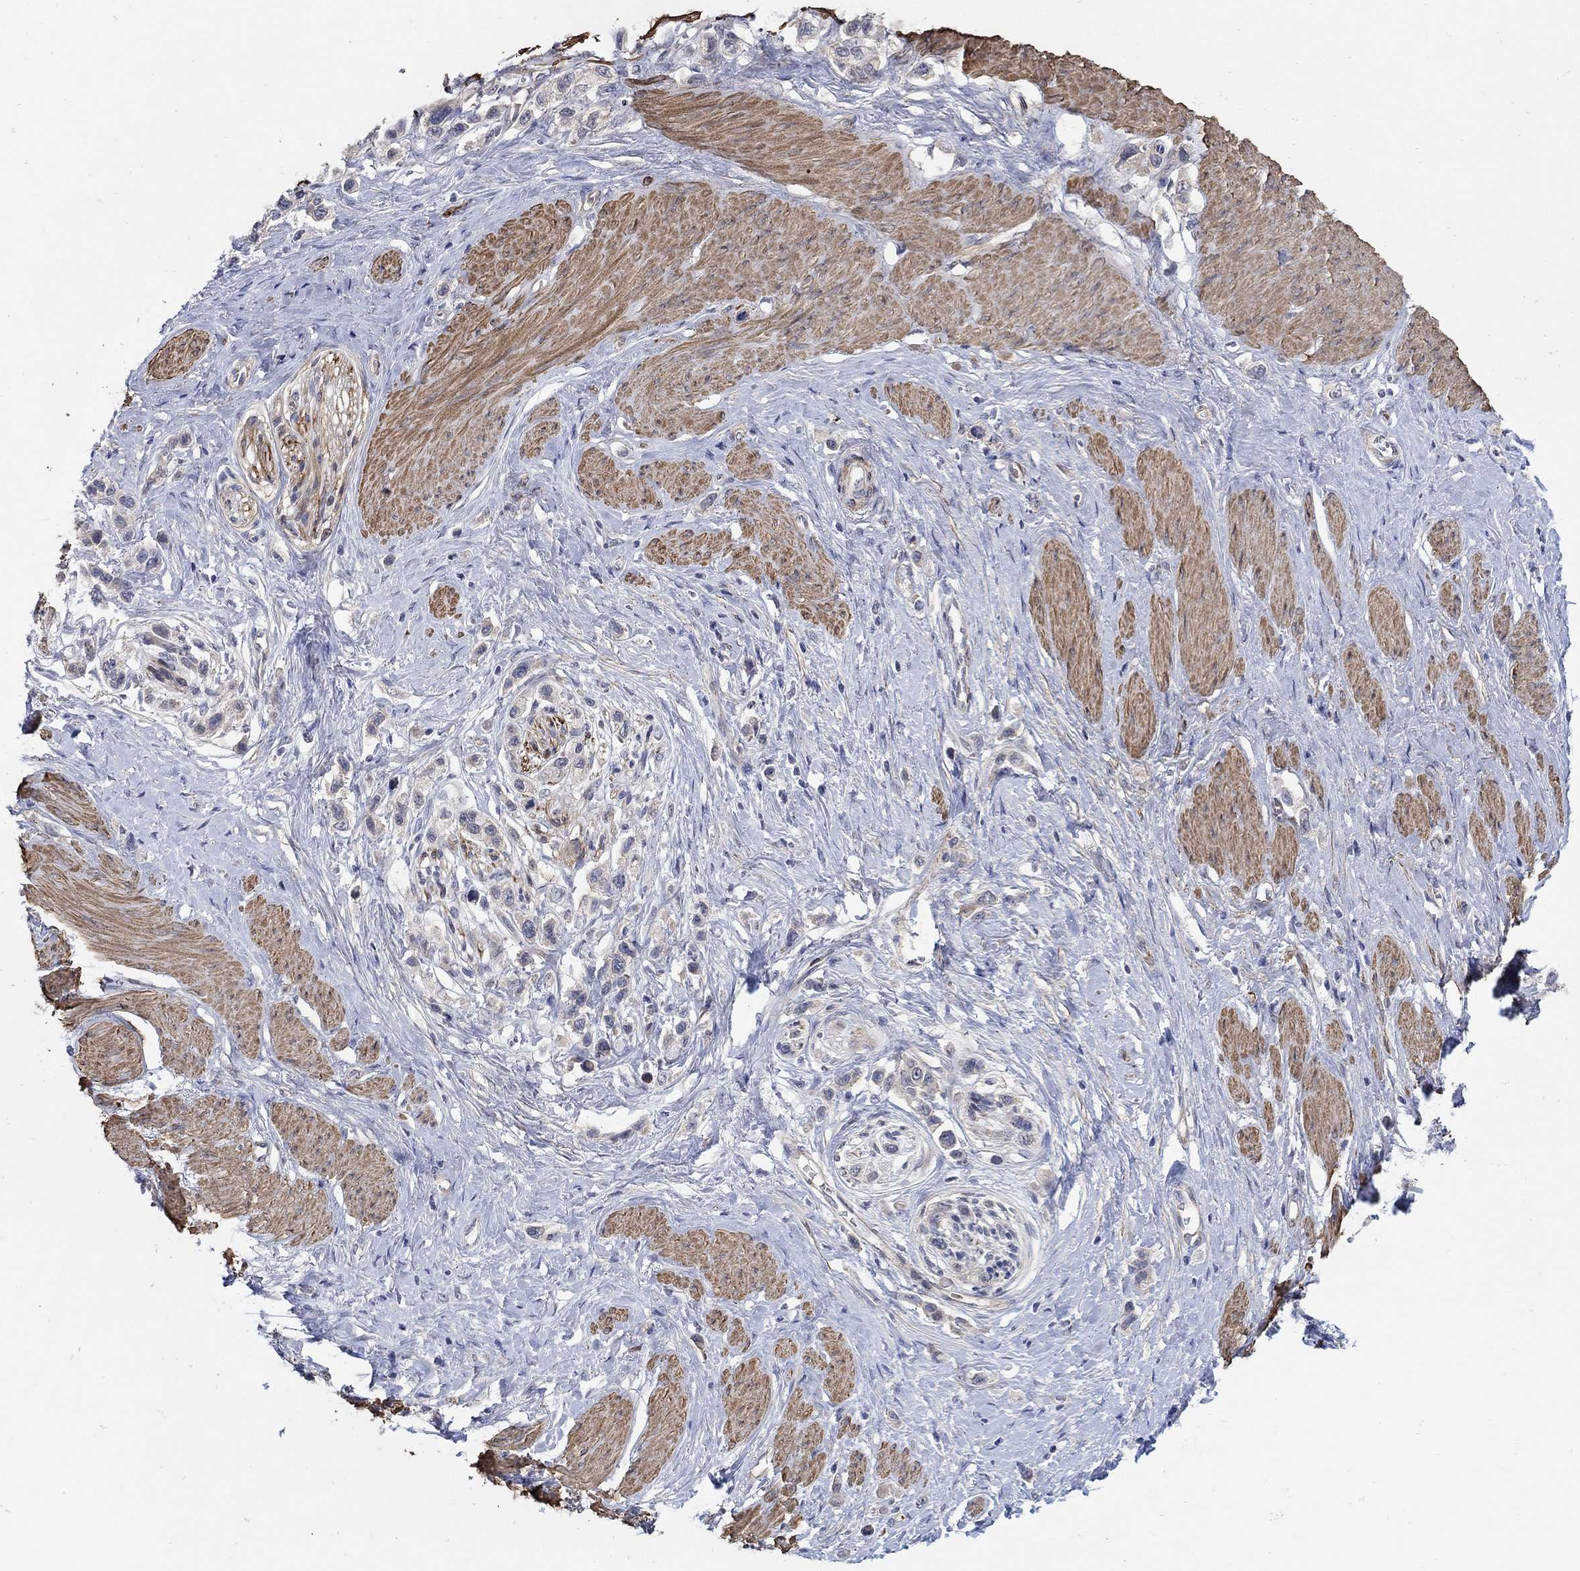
{"staining": {"intensity": "weak", "quantity": "<25%", "location": "cytoplasmic/membranous"}, "tissue": "stomach cancer", "cell_type": "Tumor cells", "image_type": "cancer", "snomed": [{"axis": "morphology", "description": "Normal tissue, NOS"}, {"axis": "morphology", "description": "Adenocarcinoma, NOS"}, {"axis": "morphology", "description": "Adenocarcinoma, High grade"}, {"axis": "topography", "description": "Stomach, upper"}, {"axis": "topography", "description": "Stomach"}], "caption": "Immunohistochemical staining of stomach cancer (adenocarcinoma) displays no significant staining in tumor cells.", "gene": "SCN7A", "patient": {"sex": "female", "age": 65}}